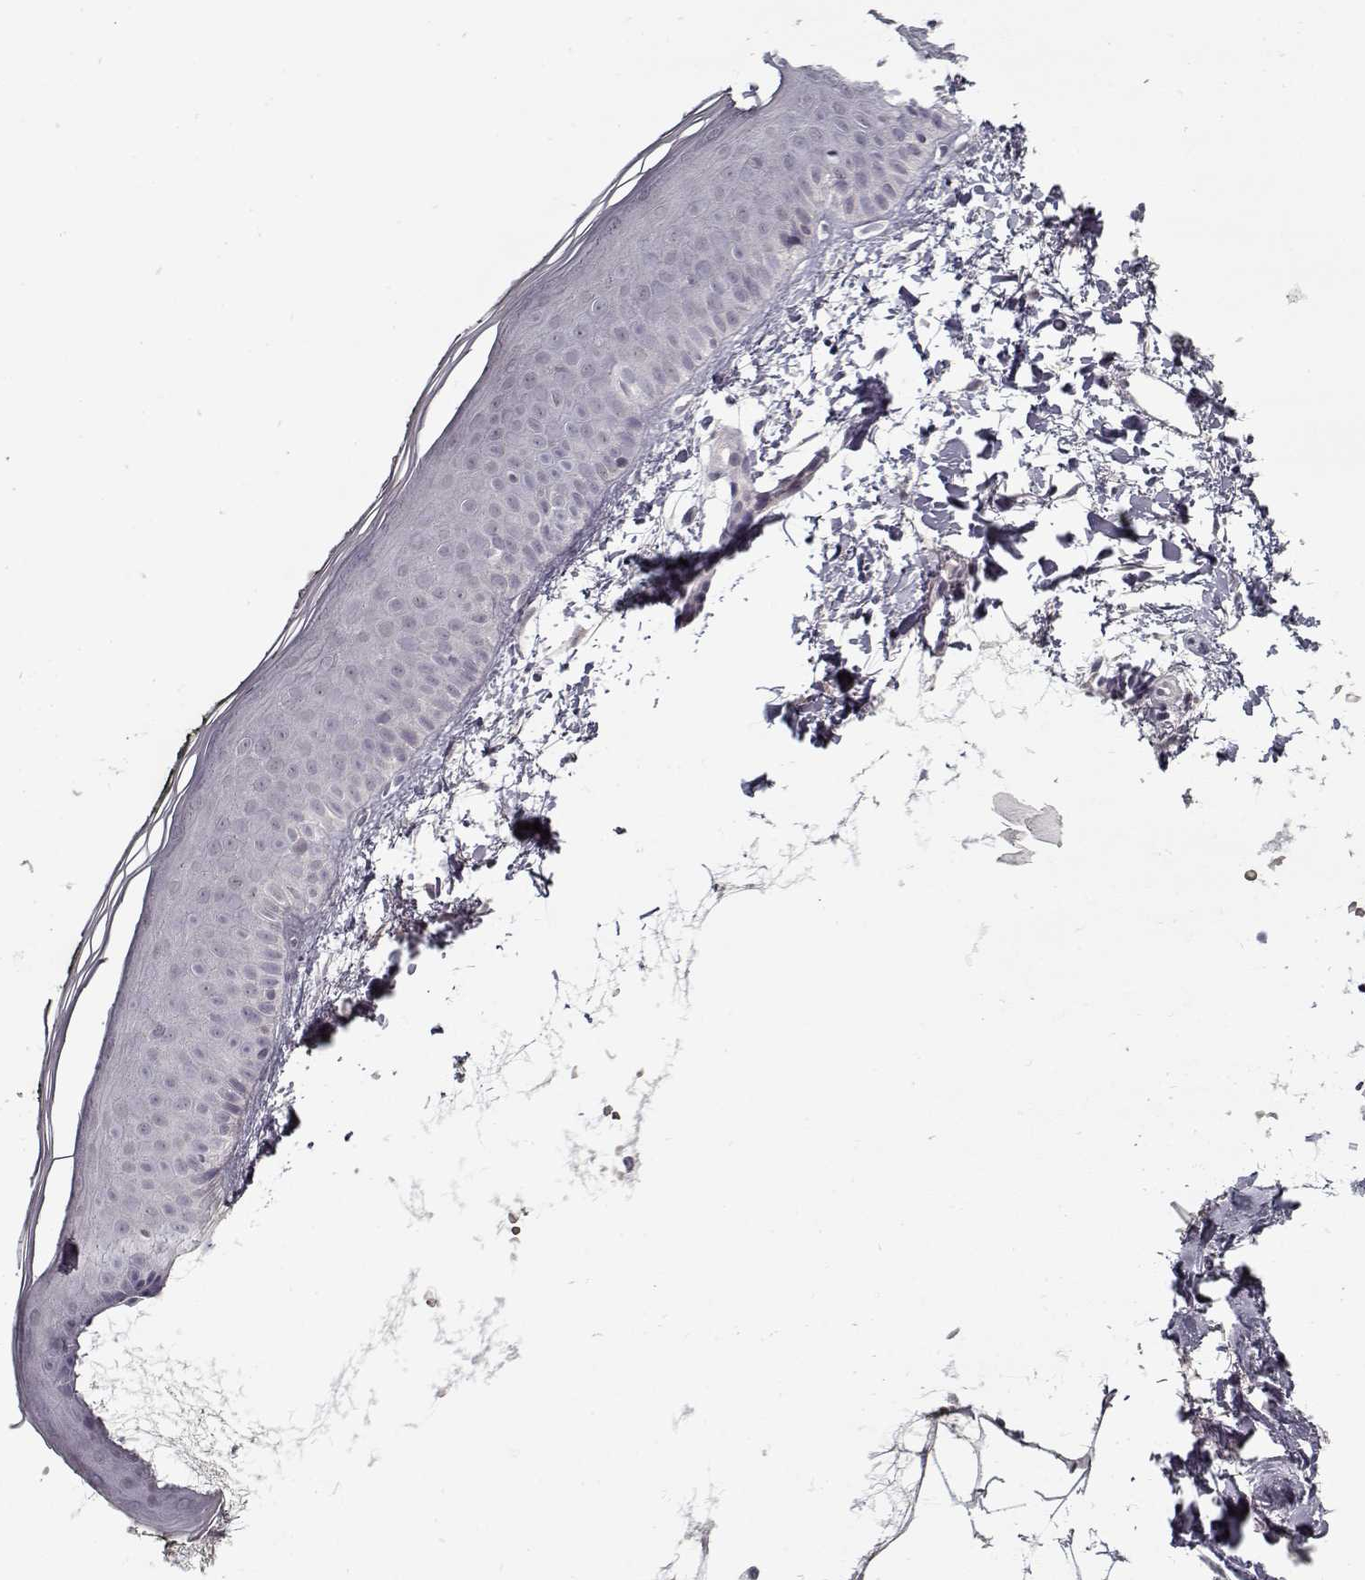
{"staining": {"intensity": "negative", "quantity": "none", "location": "none"}, "tissue": "skin", "cell_type": "Fibroblasts", "image_type": "normal", "snomed": [{"axis": "morphology", "description": "Normal tissue, NOS"}, {"axis": "topography", "description": "Skin"}], "caption": "Immunohistochemistry (IHC) micrograph of normal human skin stained for a protein (brown), which shows no staining in fibroblasts. (DAB immunohistochemistry (IHC) with hematoxylin counter stain).", "gene": "LAMA2", "patient": {"sex": "female", "age": 62}}